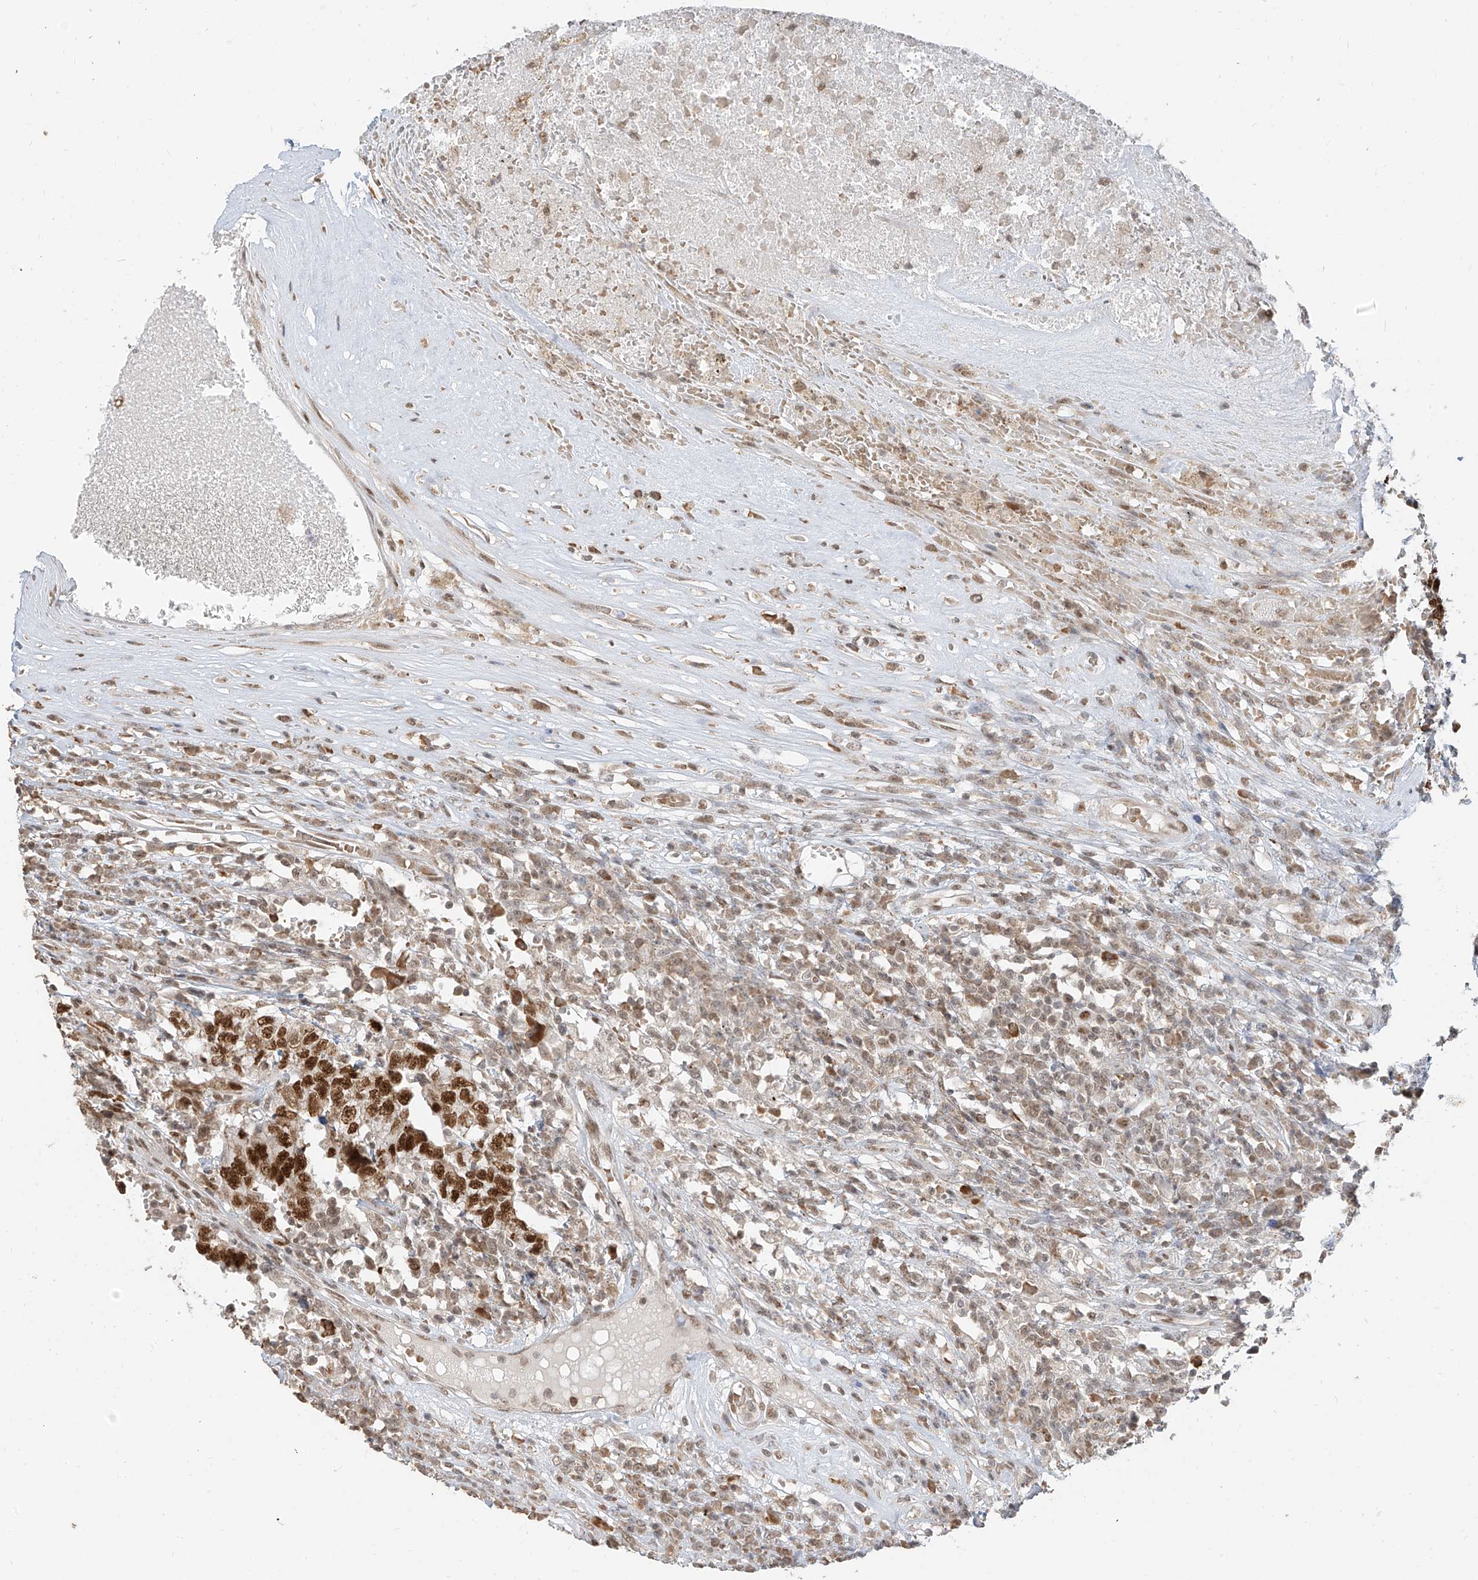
{"staining": {"intensity": "strong", "quantity": ">75%", "location": "nuclear"}, "tissue": "testis cancer", "cell_type": "Tumor cells", "image_type": "cancer", "snomed": [{"axis": "morphology", "description": "Carcinoma, Embryonal, NOS"}, {"axis": "topography", "description": "Testis"}], "caption": "Testis embryonal carcinoma stained for a protein displays strong nuclear positivity in tumor cells. (DAB (3,3'-diaminobenzidine) = brown stain, brightfield microscopy at high magnification).", "gene": "ZMYM2", "patient": {"sex": "male", "age": 26}}